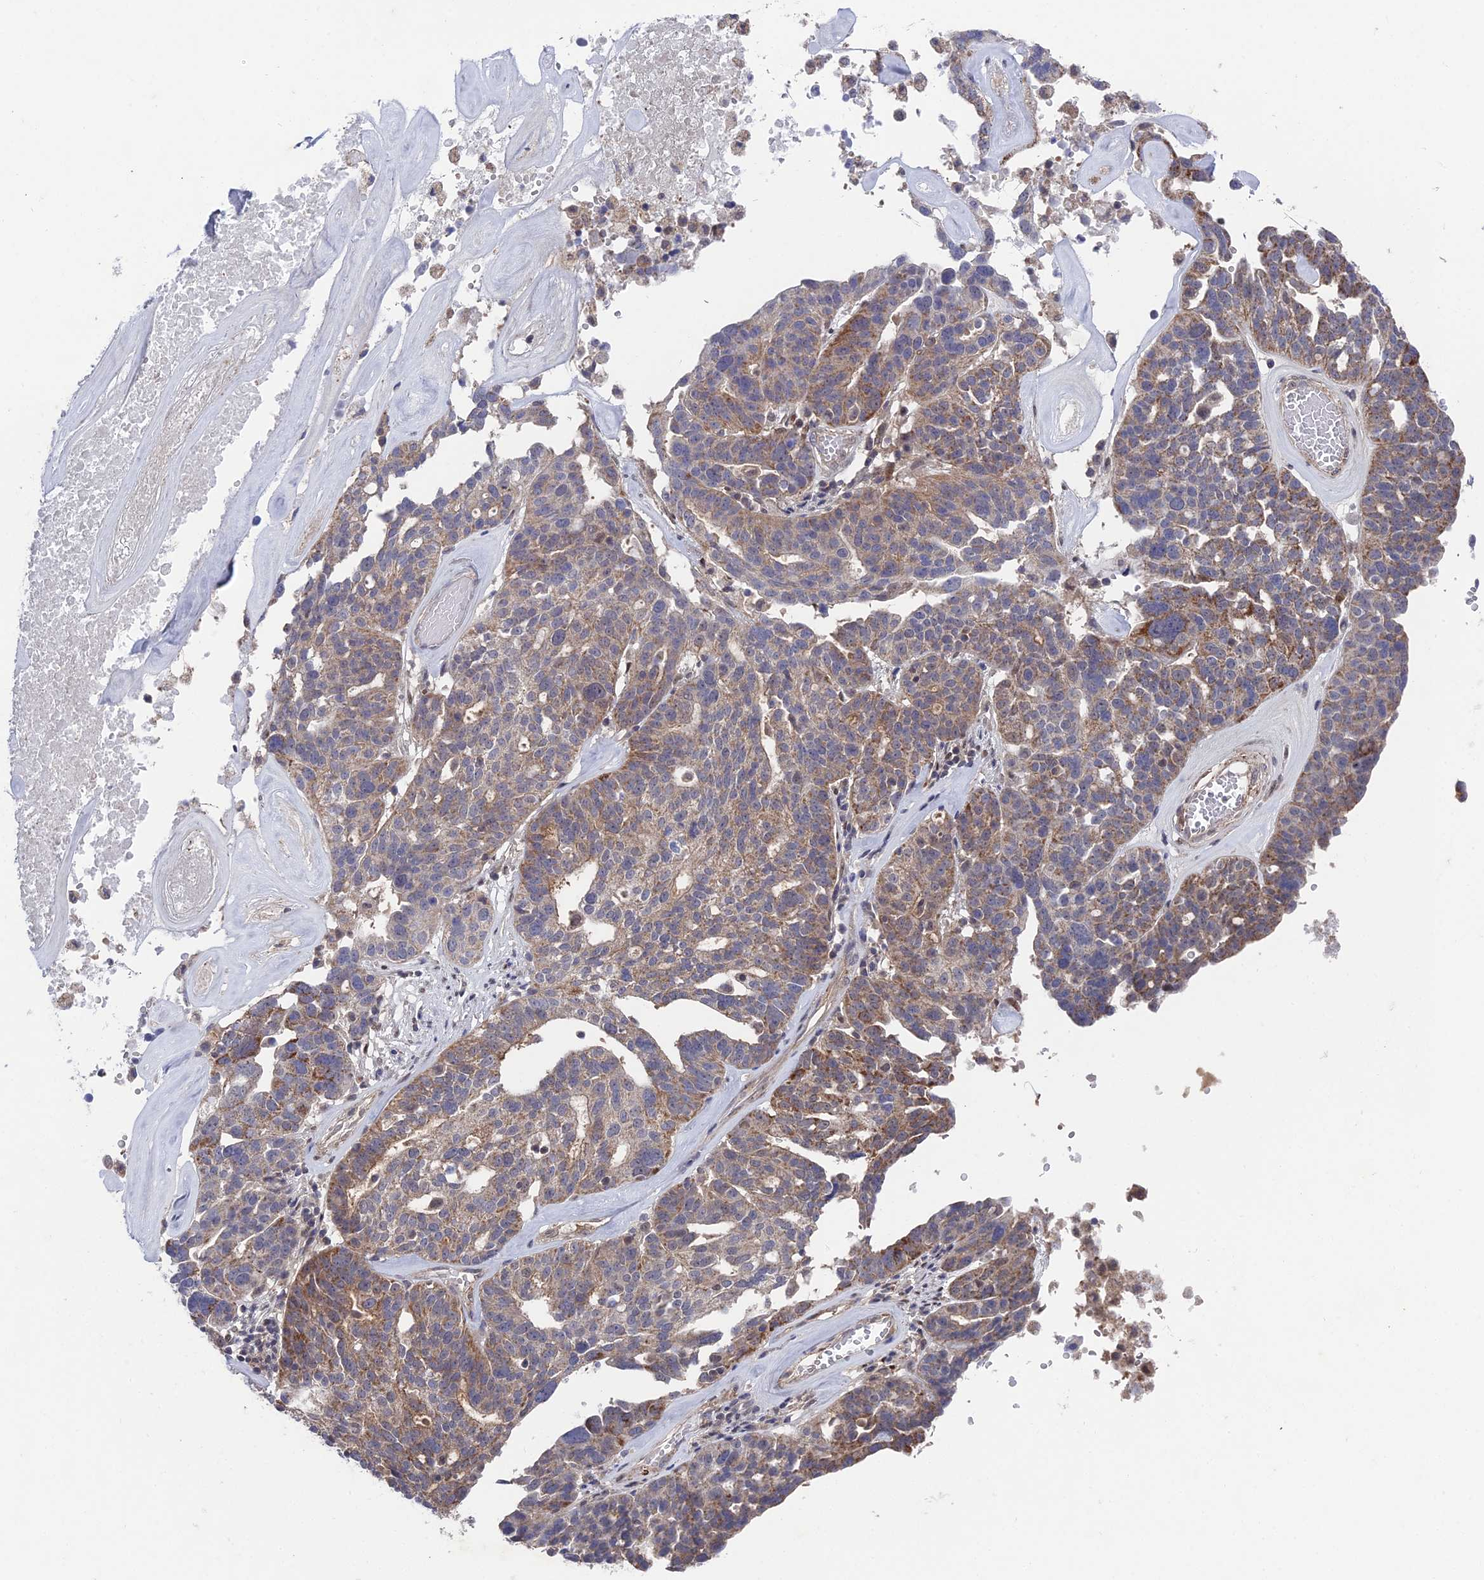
{"staining": {"intensity": "moderate", "quantity": "25%-75%", "location": "cytoplasmic/membranous"}, "tissue": "ovarian cancer", "cell_type": "Tumor cells", "image_type": "cancer", "snomed": [{"axis": "morphology", "description": "Cystadenocarcinoma, serous, NOS"}, {"axis": "topography", "description": "Ovary"}], "caption": "Immunohistochemistry (IHC) (DAB) staining of human ovarian serous cystadenocarcinoma reveals moderate cytoplasmic/membranous protein positivity in approximately 25%-75% of tumor cells.", "gene": "UNC5D", "patient": {"sex": "female", "age": 59}}